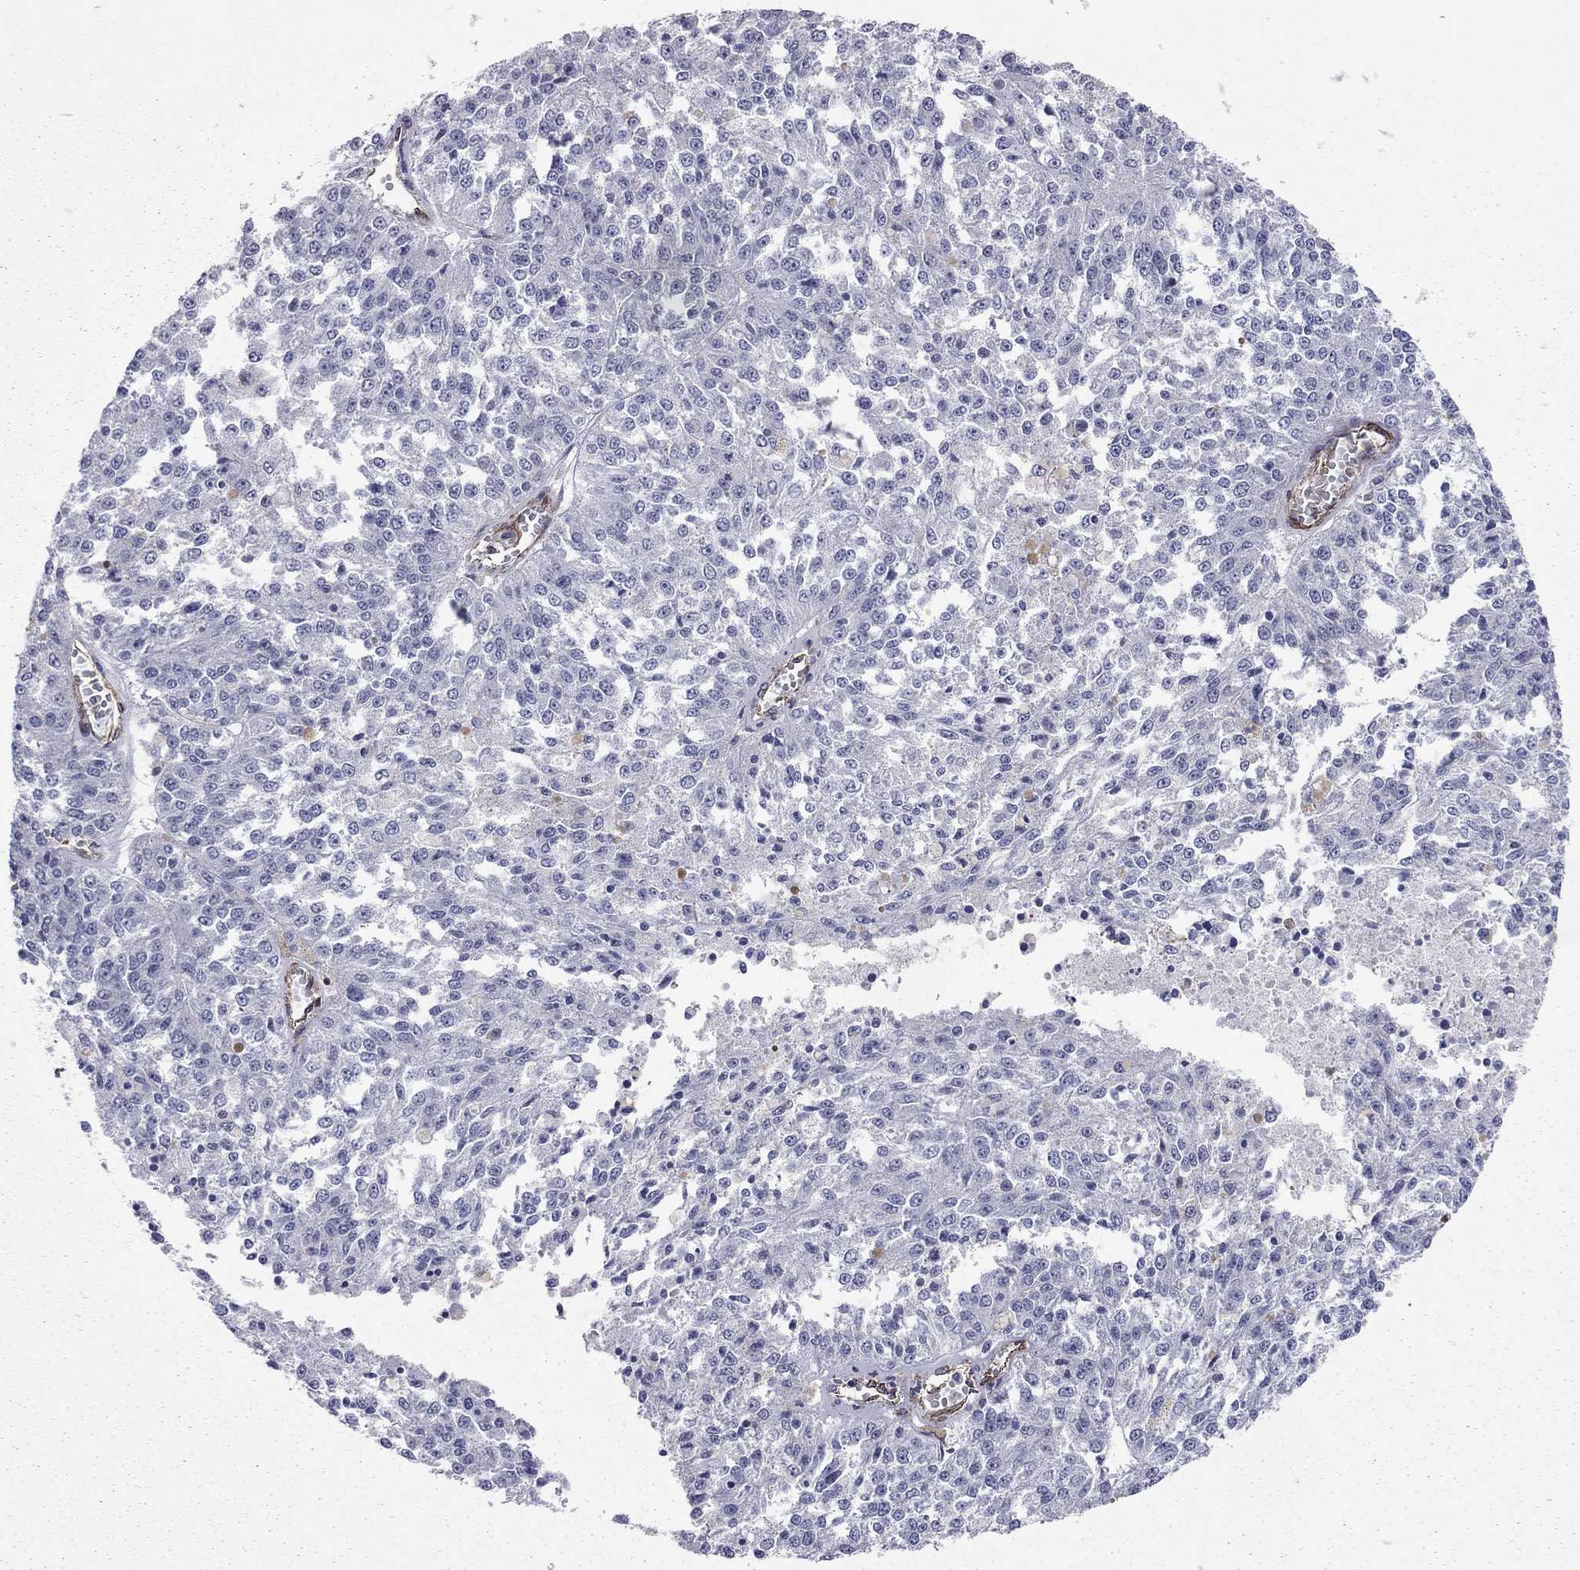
{"staining": {"intensity": "negative", "quantity": "none", "location": "none"}, "tissue": "melanoma", "cell_type": "Tumor cells", "image_type": "cancer", "snomed": [{"axis": "morphology", "description": "Malignant melanoma, Metastatic site"}, {"axis": "topography", "description": "Lymph node"}], "caption": "Malignant melanoma (metastatic site) stained for a protein using IHC displays no positivity tumor cells.", "gene": "BICDL2", "patient": {"sex": "female", "age": 64}}